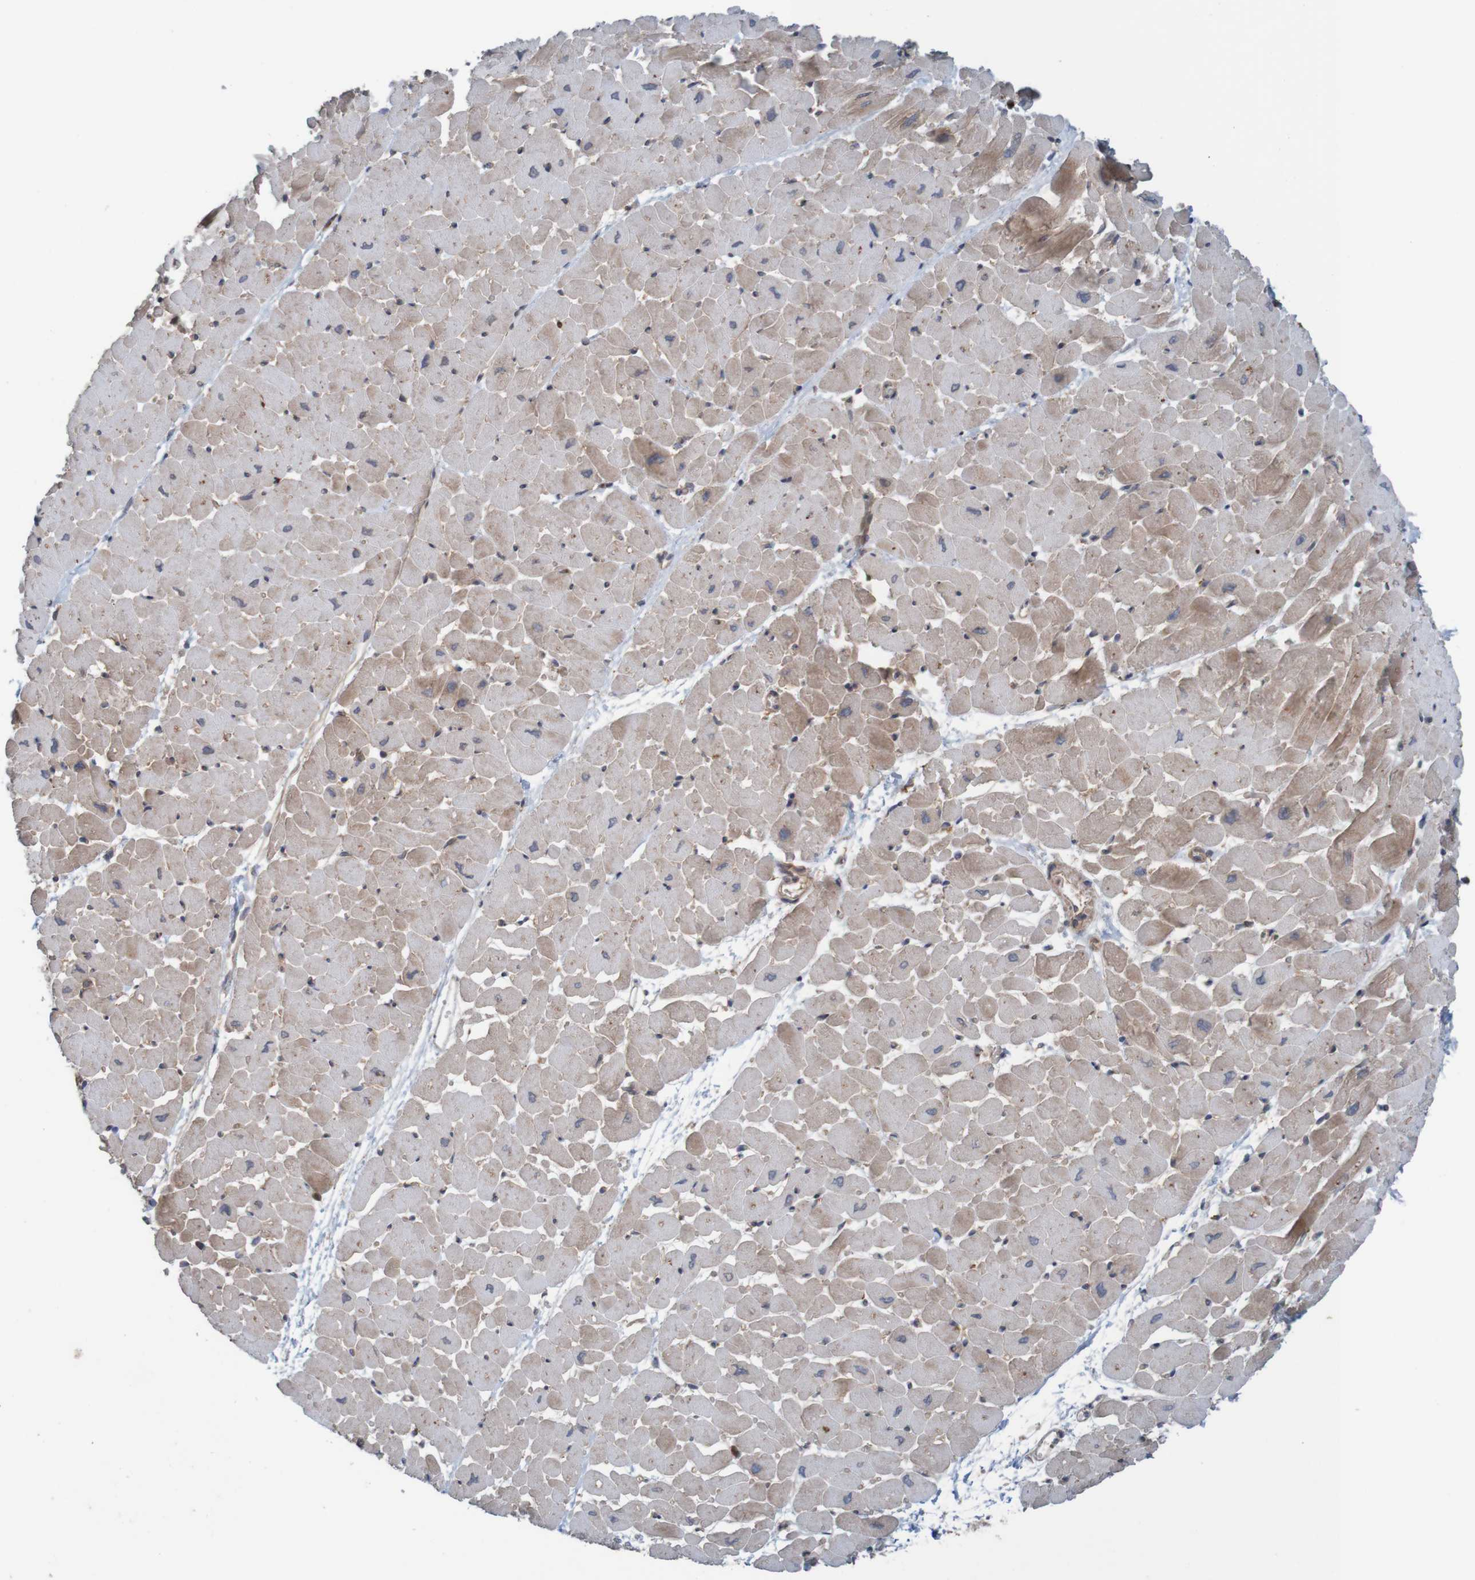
{"staining": {"intensity": "moderate", "quantity": "25%-75%", "location": "cytoplasmic/membranous"}, "tissue": "heart muscle", "cell_type": "Cardiomyocytes", "image_type": "normal", "snomed": [{"axis": "morphology", "description": "Normal tissue, NOS"}, {"axis": "topography", "description": "Heart"}], "caption": "Immunohistochemical staining of unremarkable human heart muscle displays 25%-75% levels of moderate cytoplasmic/membranous protein staining in approximately 25%-75% of cardiomyocytes.", "gene": "ARHGEF11", "patient": {"sex": "male", "age": 45}}